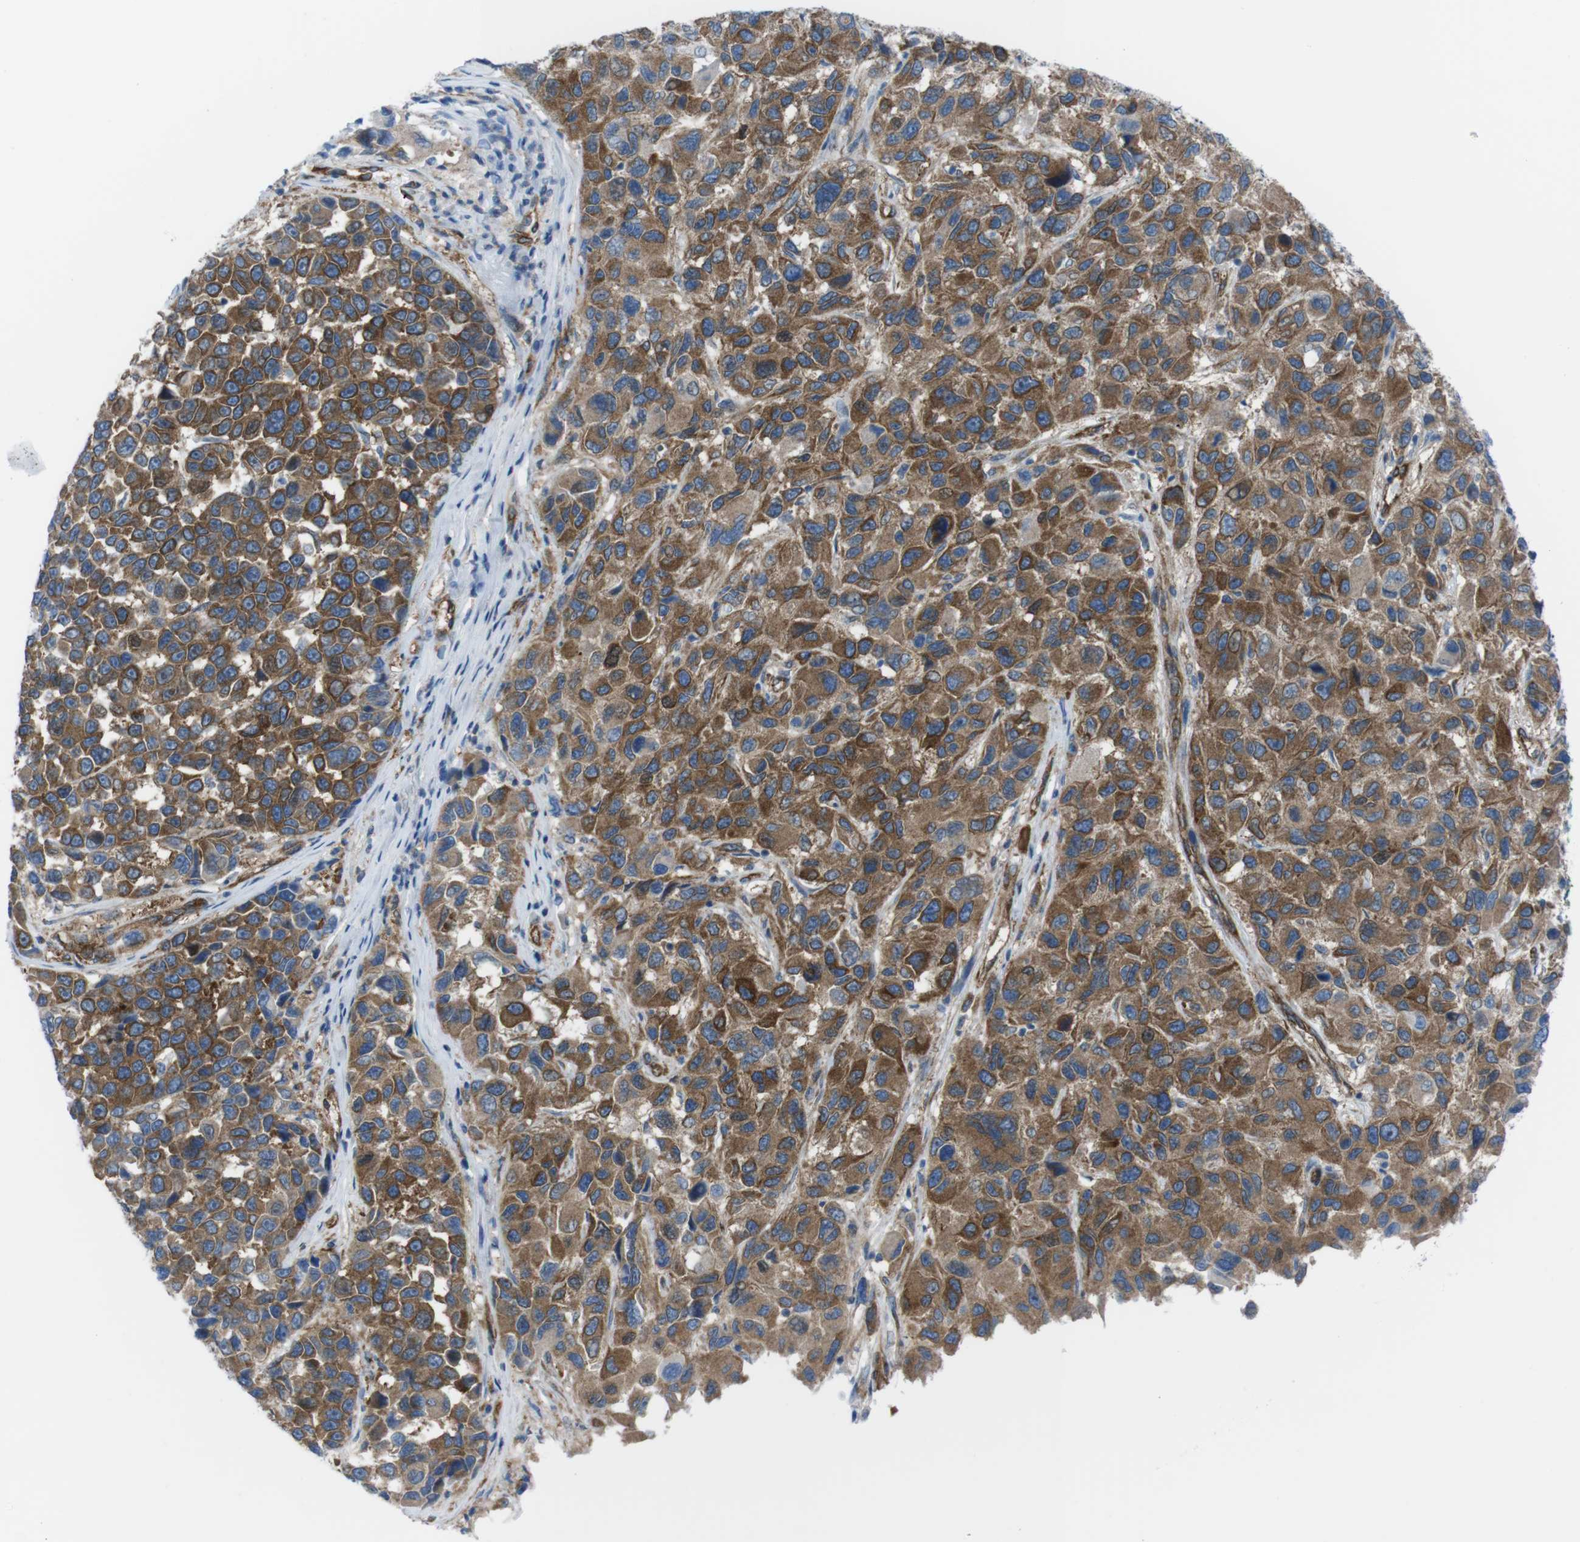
{"staining": {"intensity": "moderate", "quantity": ">75%", "location": "cytoplasmic/membranous"}, "tissue": "melanoma", "cell_type": "Tumor cells", "image_type": "cancer", "snomed": [{"axis": "morphology", "description": "Malignant melanoma, NOS"}, {"axis": "topography", "description": "Skin"}], "caption": "This is an image of IHC staining of malignant melanoma, which shows moderate positivity in the cytoplasmic/membranous of tumor cells.", "gene": "DIAPH2", "patient": {"sex": "male", "age": 53}}